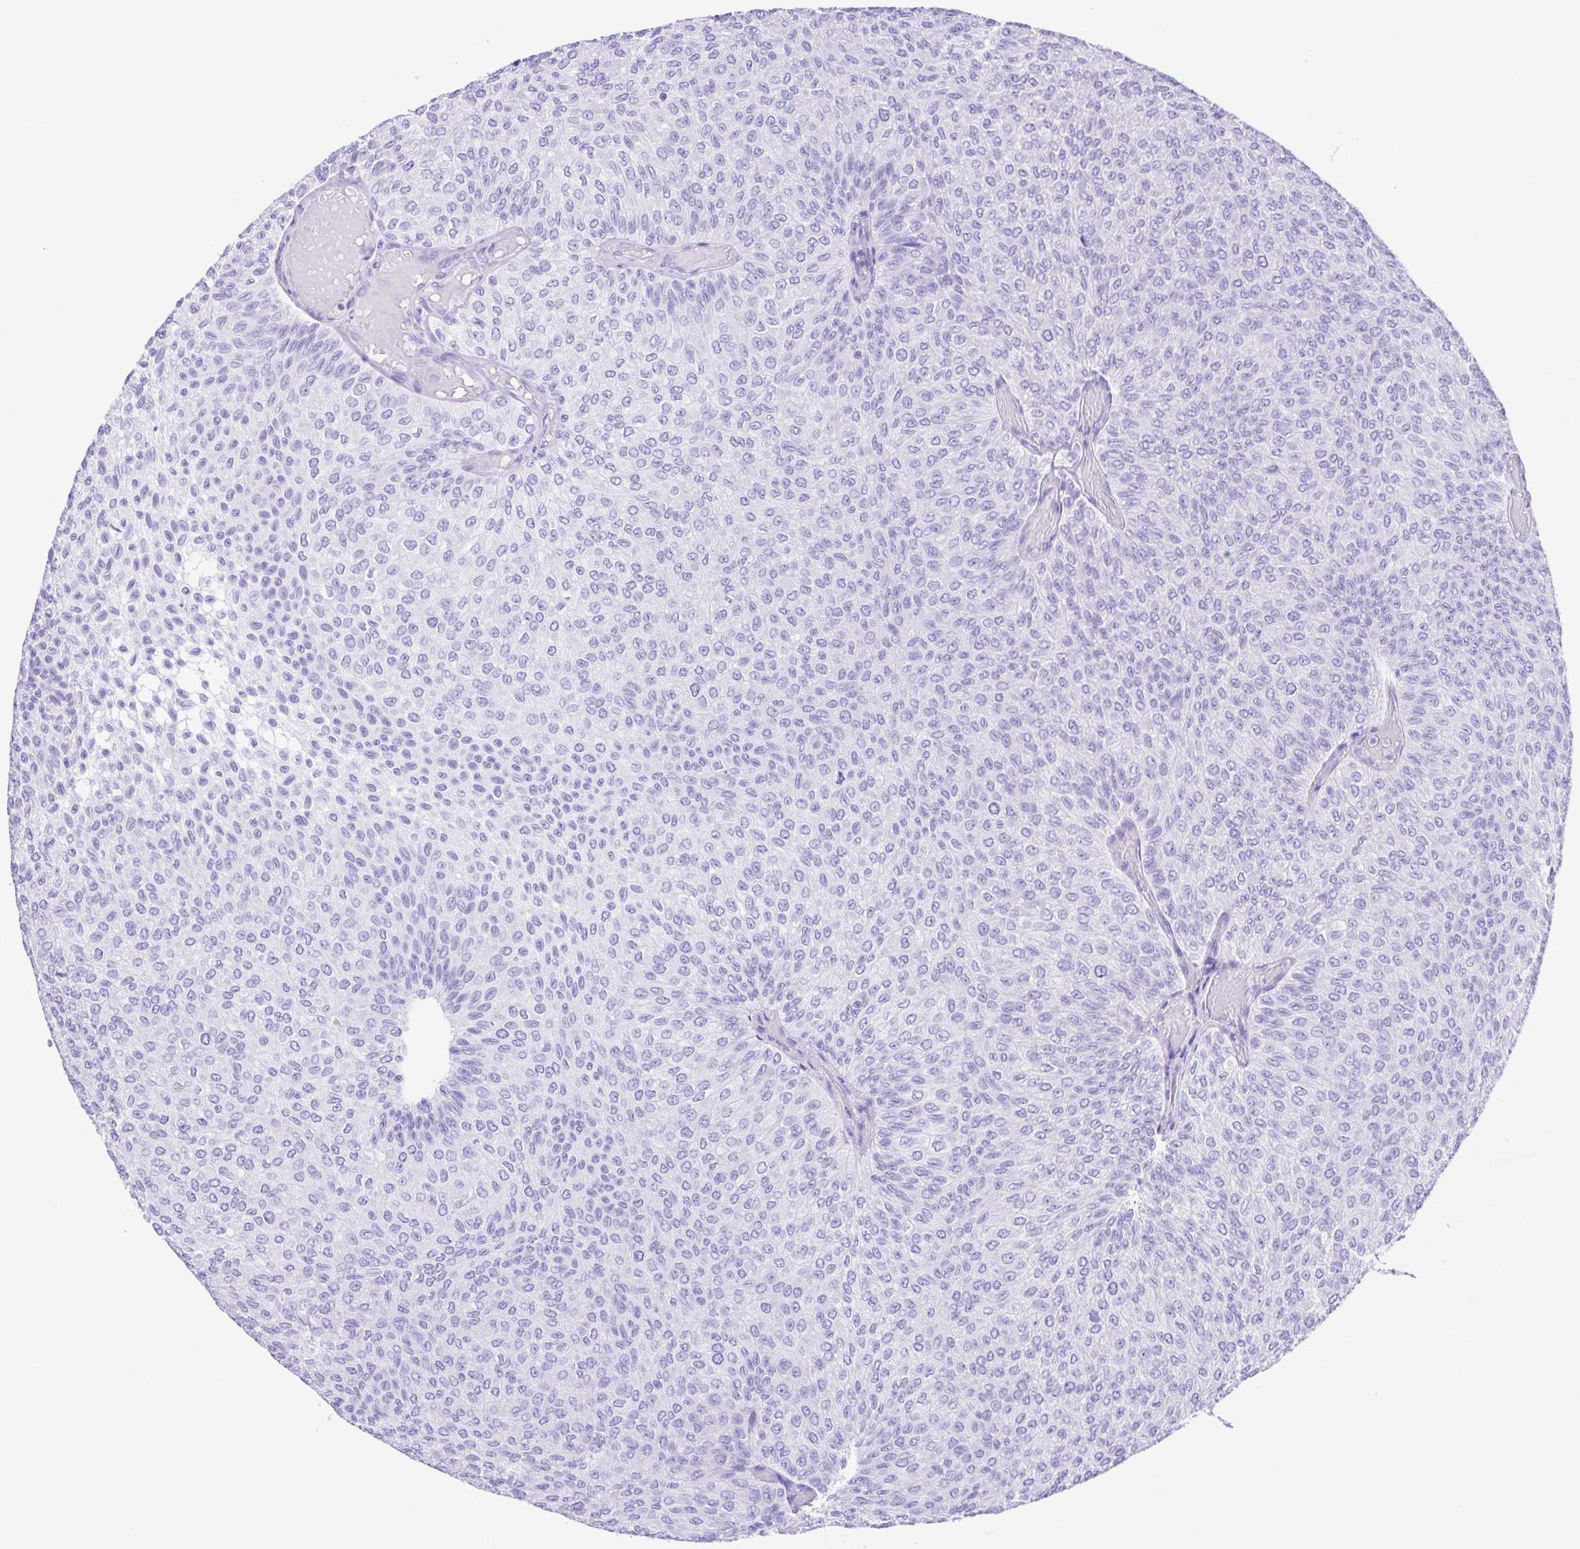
{"staining": {"intensity": "negative", "quantity": "none", "location": "none"}, "tissue": "urothelial cancer", "cell_type": "Tumor cells", "image_type": "cancer", "snomed": [{"axis": "morphology", "description": "Urothelial carcinoma, Low grade"}, {"axis": "topography", "description": "Urinary bladder"}], "caption": "A histopathology image of human low-grade urothelial carcinoma is negative for staining in tumor cells.", "gene": "ERP27", "patient": {"sex": "male", "age": 78}}